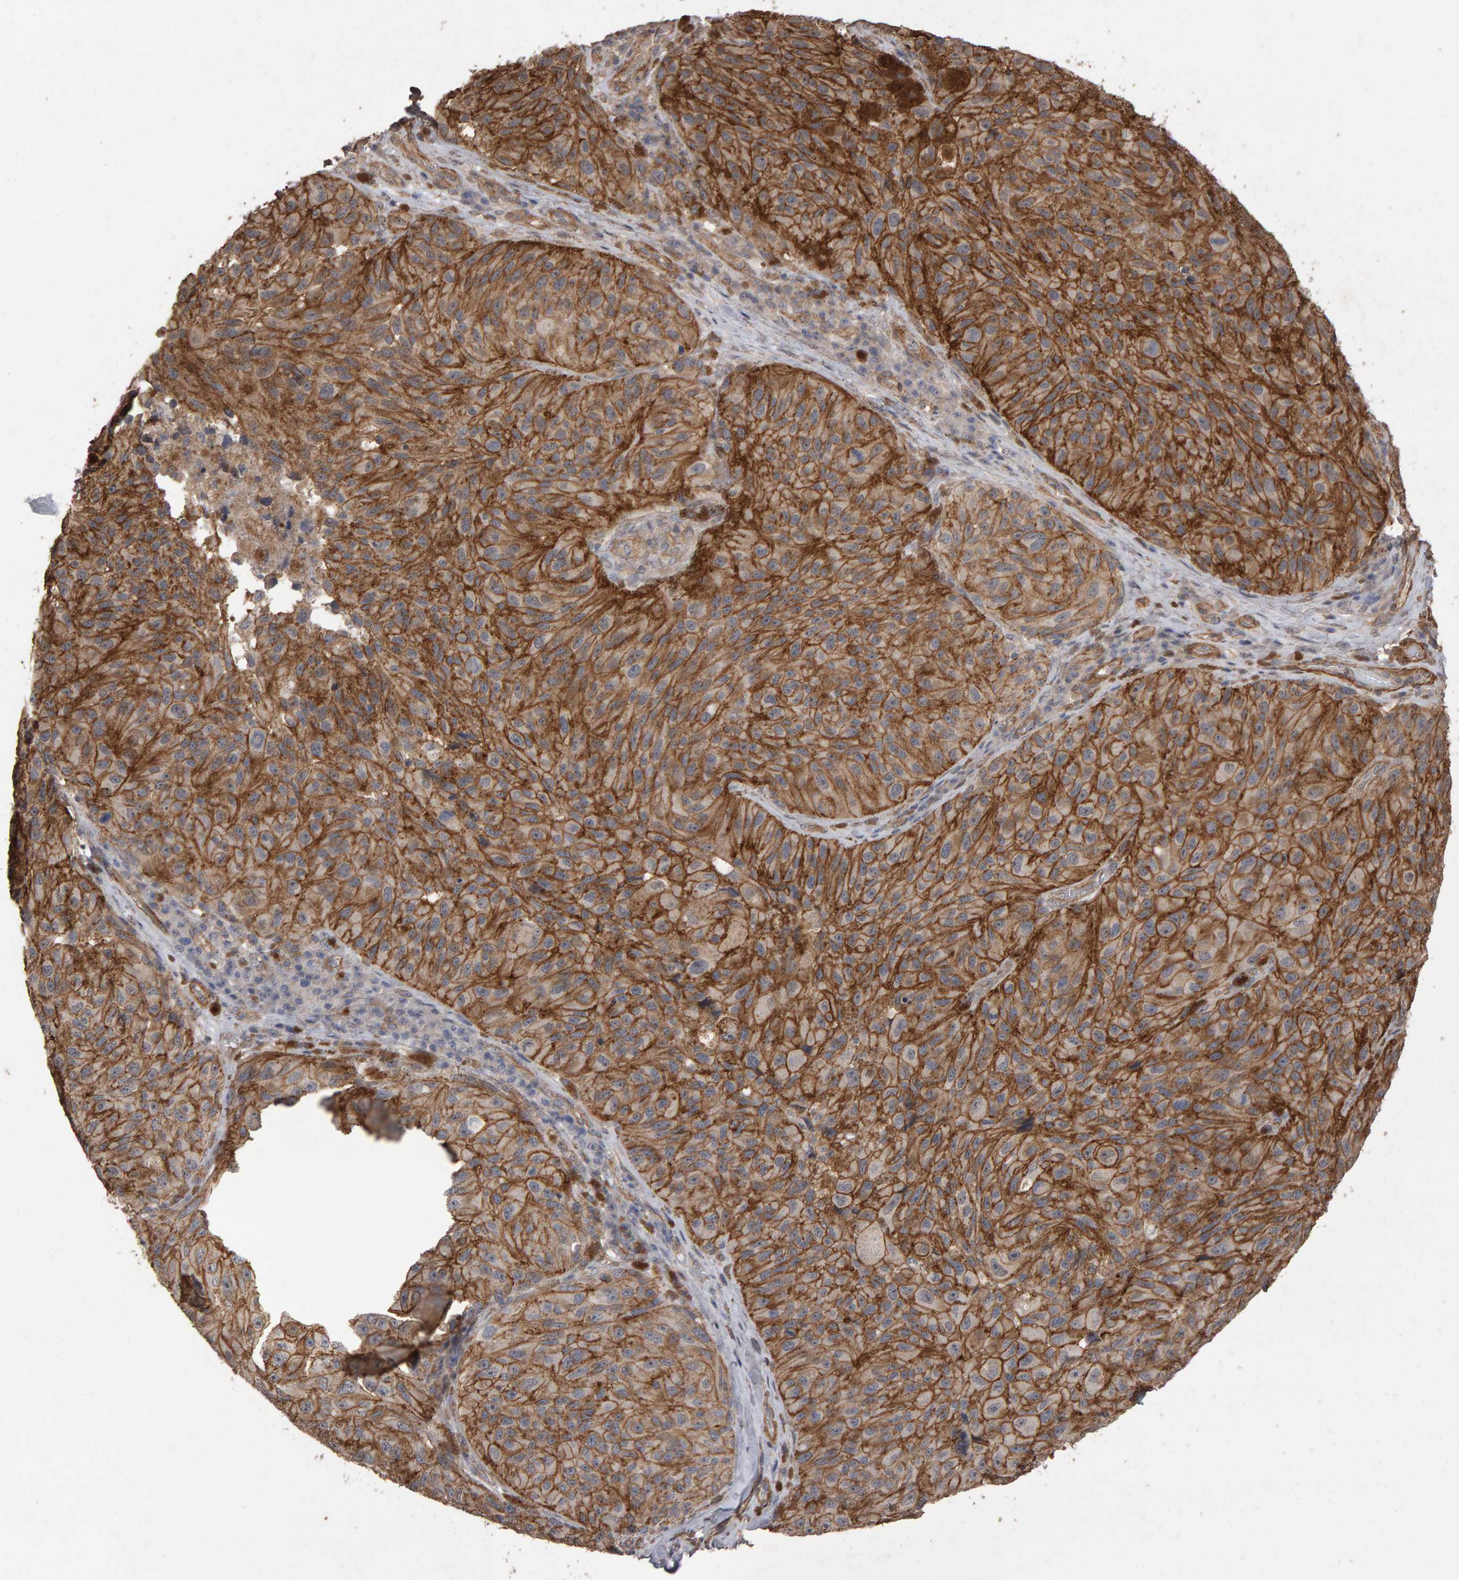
{"staining": {"intensity": "moderate", "quantity": ">75%", "location": "cytoplasmic/membranous"}, "tissue": "melanoma", "cell_type": "Tumor cells", "image_type": "cancer", "snomed": [{"axis": "morphology", "description": "Malignant melanoma, NOS"}, {"axis": "topography", "description": "Skin"}], "caption": "This micrograph exhibits IHC staining of human melanoma, with medium moderate cytoplasmic/membranous positivity in about >75% of tumor cells.", "gene": "SCRIB", "patient": {"sex": "female", "age": 73}}